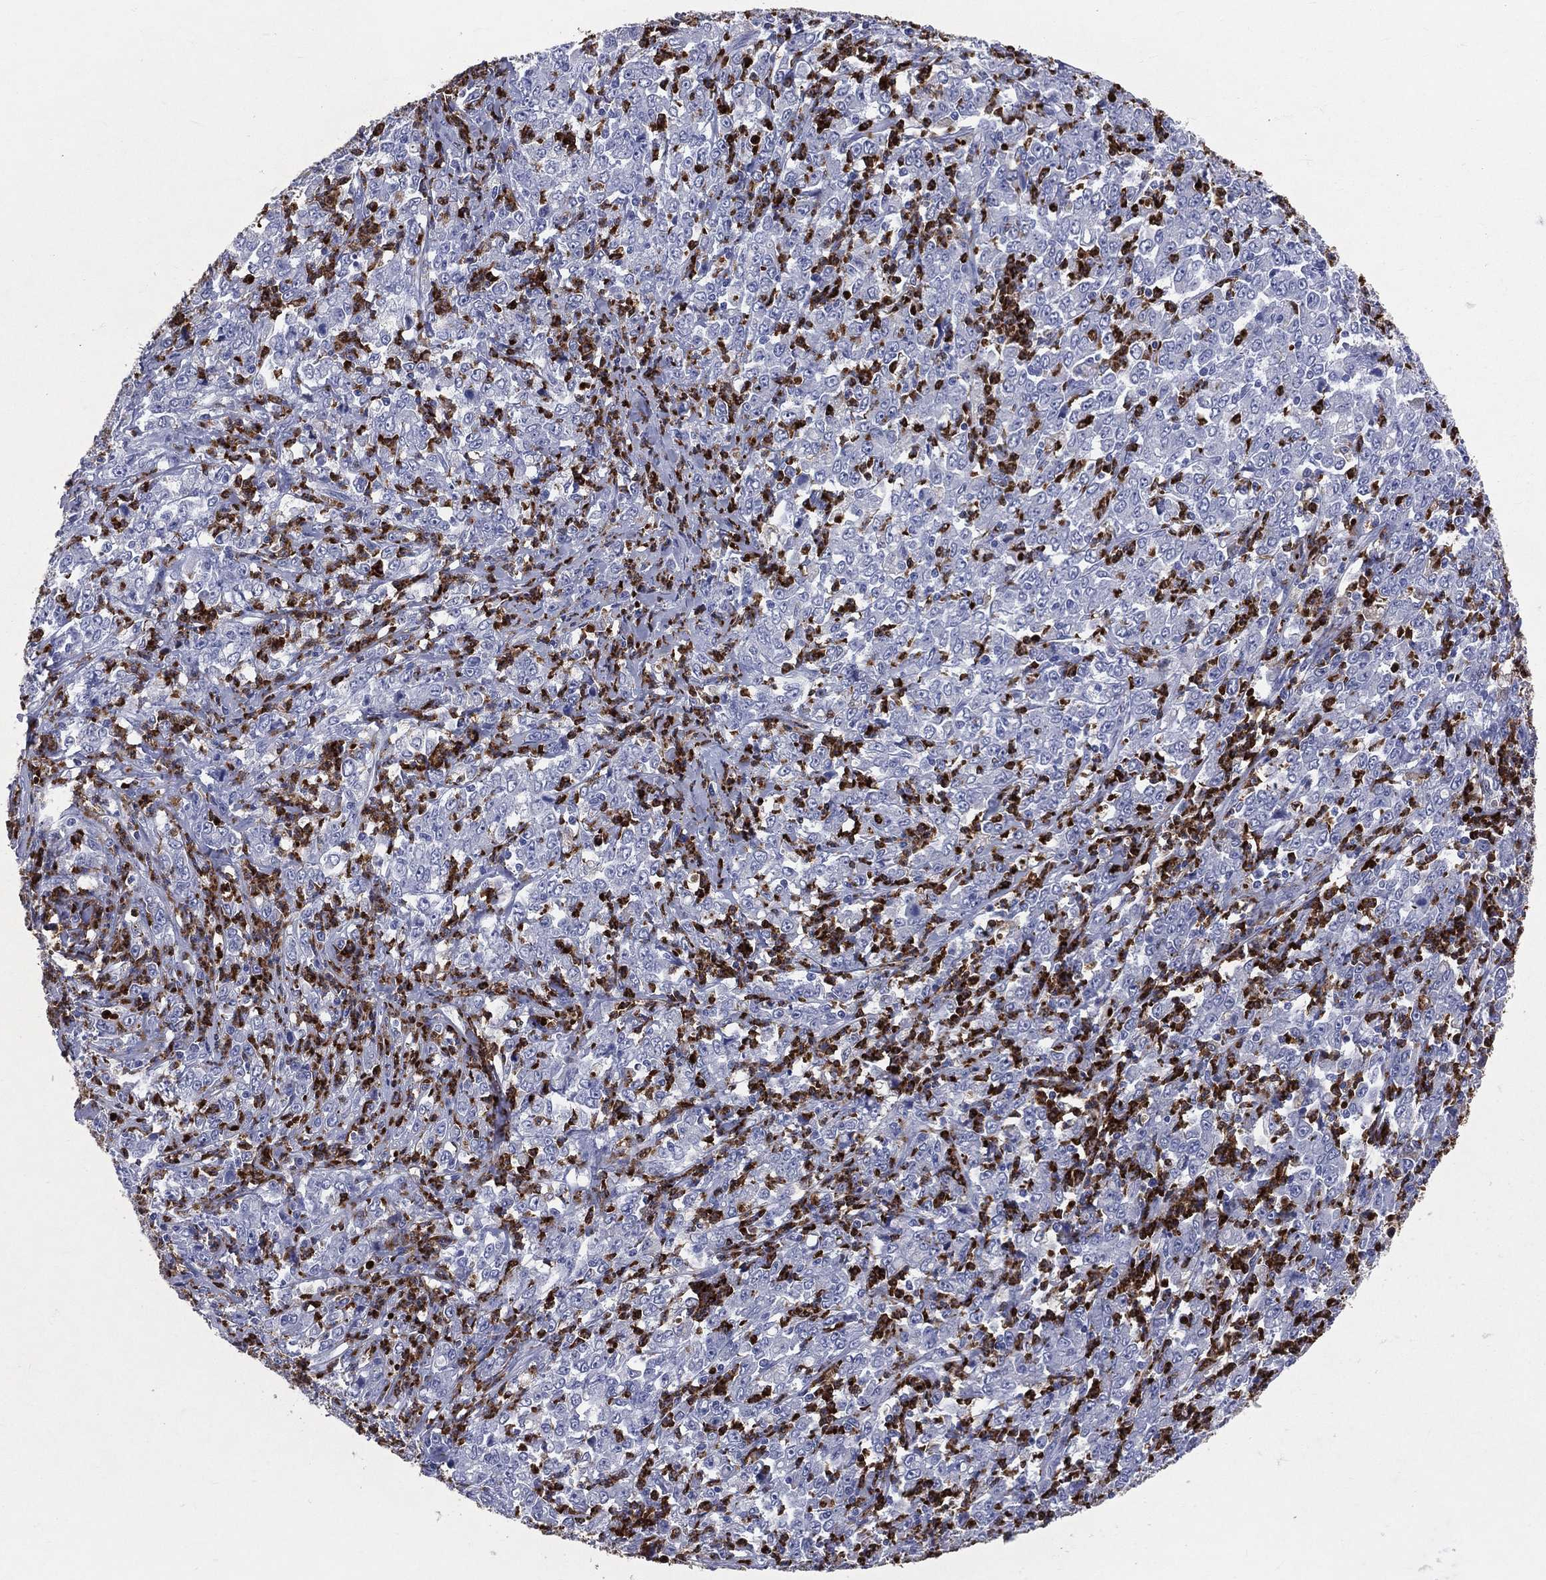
{"staining": {"intensity": "negative", "quantity": "none", "location": "none"}, "tissue": "stomach cancer", "cell_type": "Tumor cells", "image_type": "cancer", "snomed": [{"axis": "morphology", "description": "Adenocarcinoma, NOS"}, {"axis": "topography", "description": "Stomach, lower"}], "caption": "DAB (3,3'-diaminobenzidine) immunohistochemical staining of human stomach cancer (adenocarcinoma) shows no significant staining in tumor cells.", "gene": "PGLYRP1", "patient": {"sex": "female", "age": 71}}